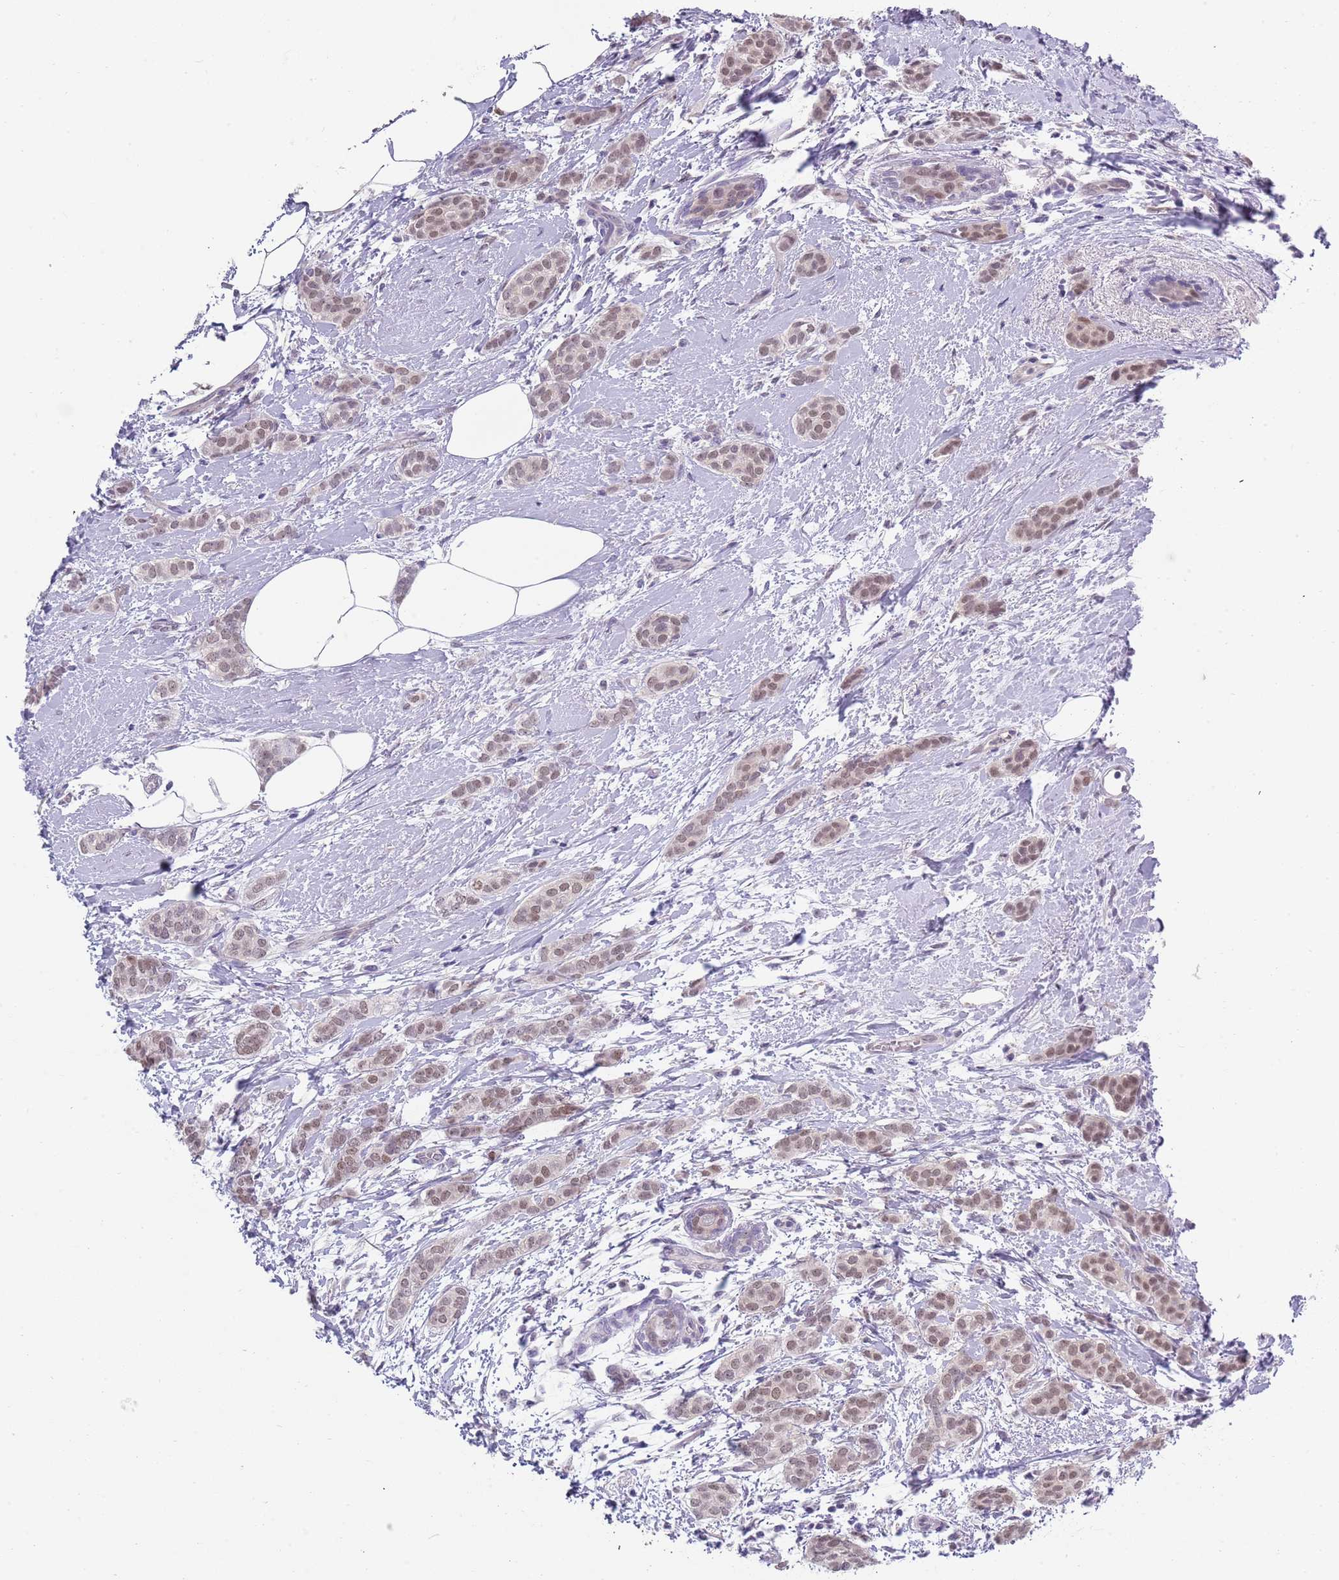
{"staining": {"intensity": "moderate", "quantity": ">75%", "location": "nuclear"}, "tissue": "breast cancer", "cell_type": "Tumor cells", "image_type": "cancer", "snomed": [{"axis": "morphology", "description": "Duct carcinoma"}, {"axis": "topography", "description": "Breast"}], "caption": "Protein staining displays moderate nuclear positivity in about >75% of tumor cells in breast cancer.", "gene": "SEPHS2", "patient": {"sex": "female", "age": 72}}